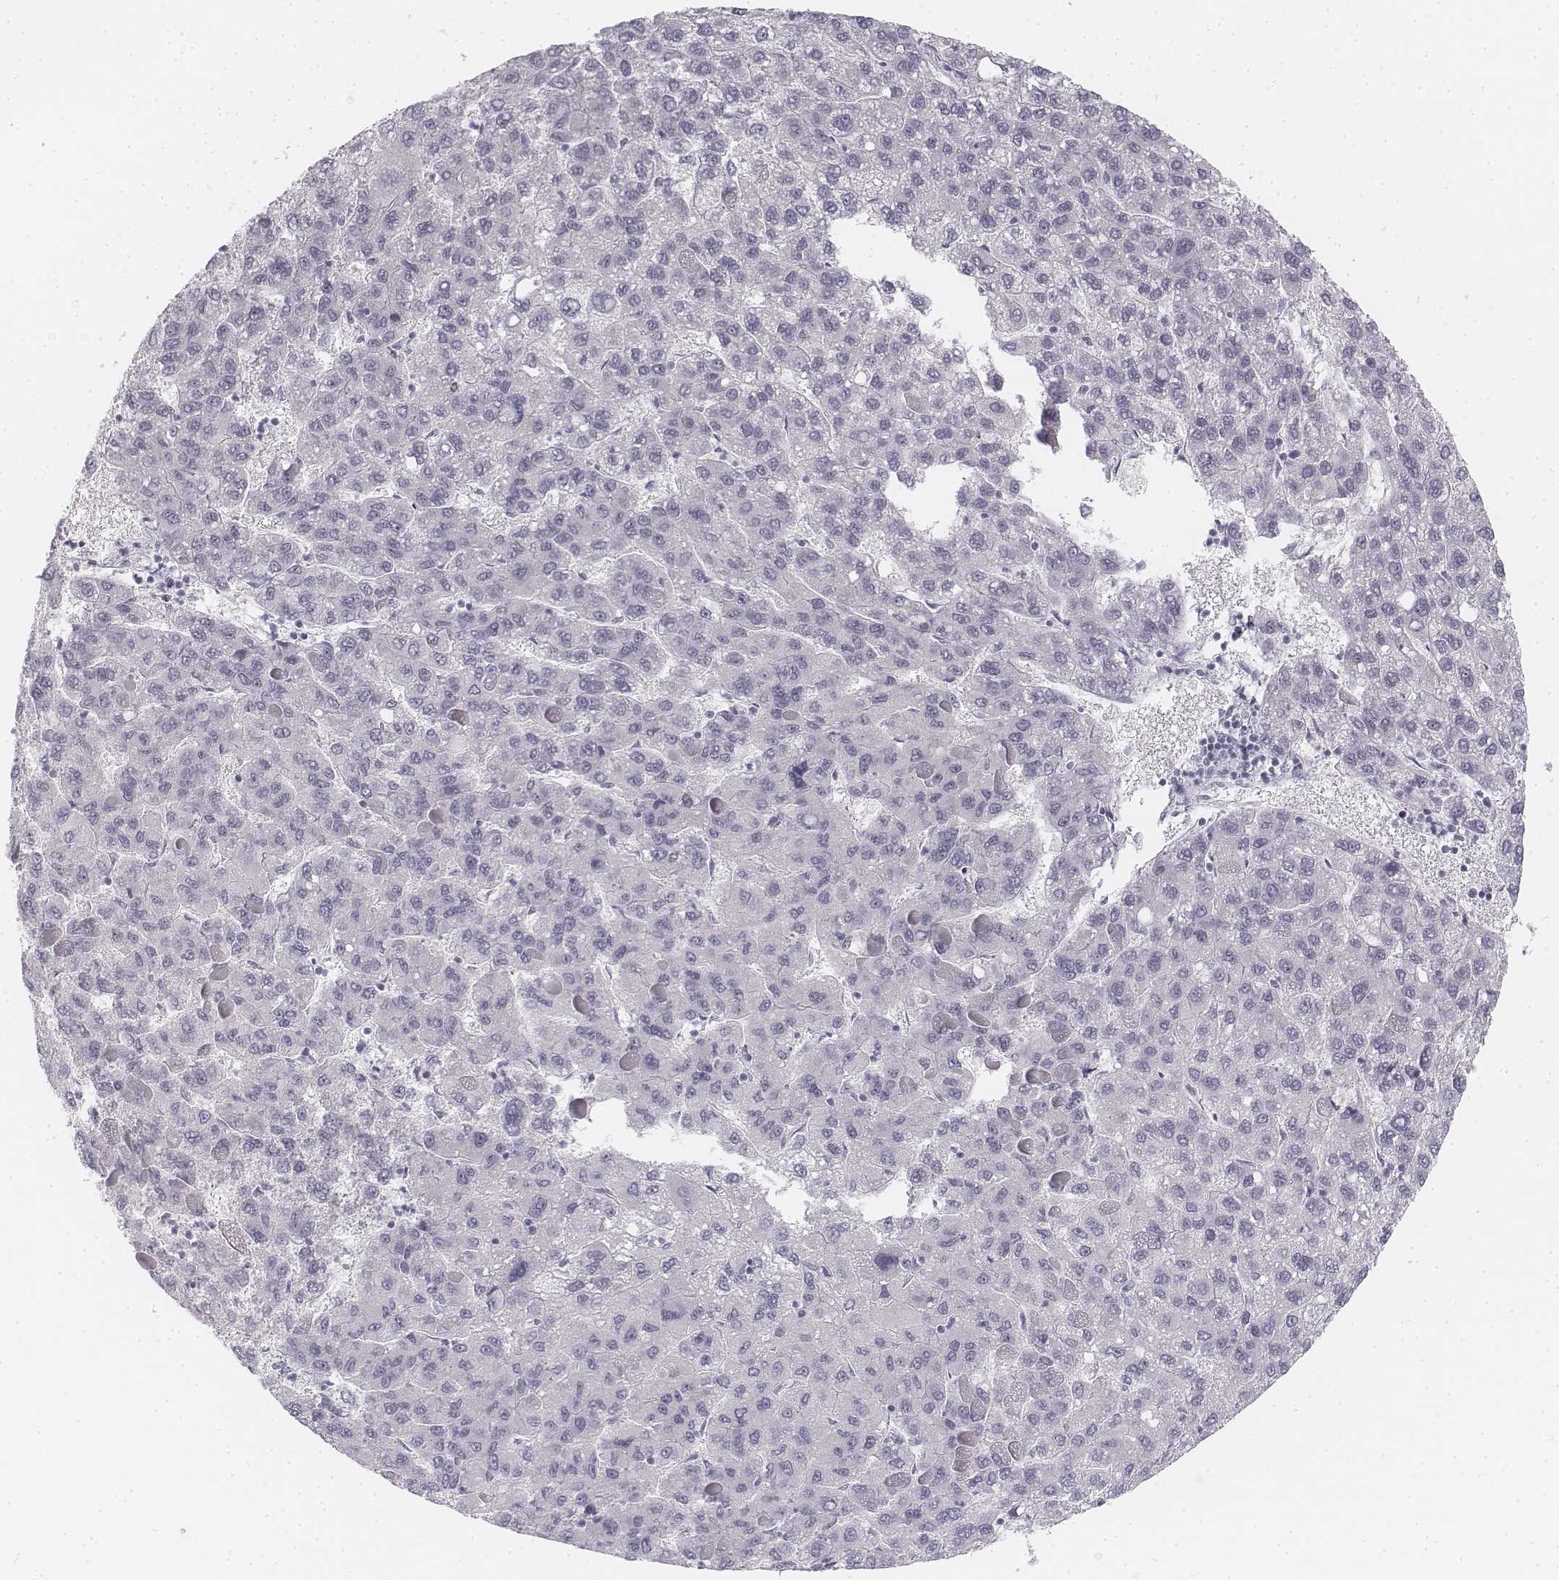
{"staining": {"intensity": "negative", "quantity": "none", "location": "none"}, "tissue": "liver cancer", "cell_type": "Tumor cells", "image_type": "cancer", "snomed": [{"axis": "morphology", "description": "Carcinoma, Hepatocellular, NOS"}, {"axis": "topography", "description": "Liver"}], "caption": "A high-resolution histopathology image shows immunohistochemistry (IHC) staining of liver cancer (hepatocellular carcinoma), which shows no significant staining in tumor cells. (IHC, brightfield microscopy, high magnification).", "gene": "KRT25", "patient": {"sex": "female", "age": 82}}